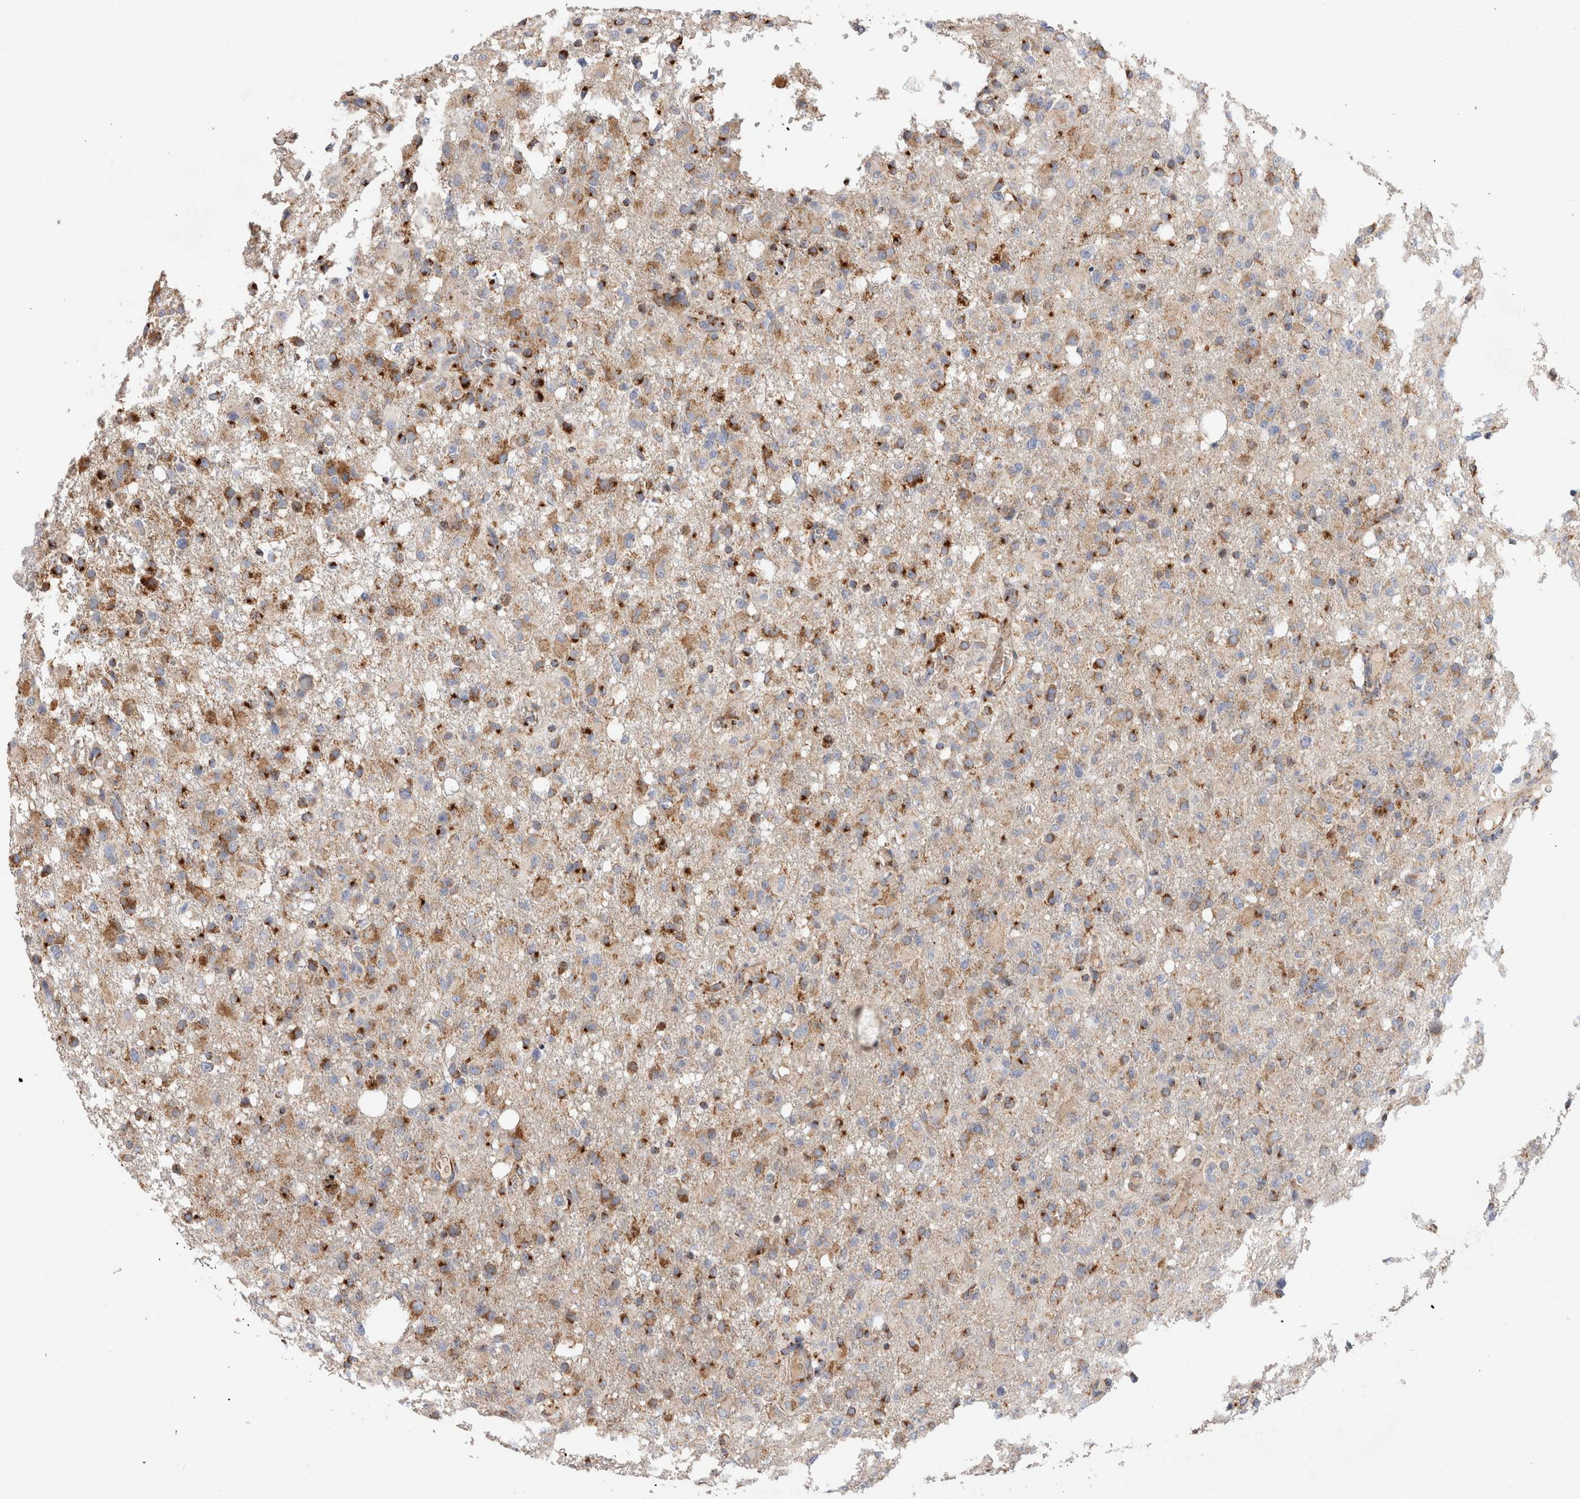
{"staining": {"intensity": "moderate", "quantity": "25%-75%", "location": "cytoplasmic/membranous"}, "tissue": "glioma", "cell_type": "Tumor cells", "image_type": "cancer", "snomed": [{"axis": "morphology", "description": "Glioma, malignant, High grade"}, {"axis": "topography", "description": "Brain"}], "caption": "Protein expression analysis of human high-grade glioma (malignant) reveals moderate cytoplasmic/membranous positivity in about 25%-75% of tumor cells. (brown staining indicates protein expression, while blue staining denotes nuclei).", "gene": "IARS2", "patient": {"sex": "female", "age": 57}}